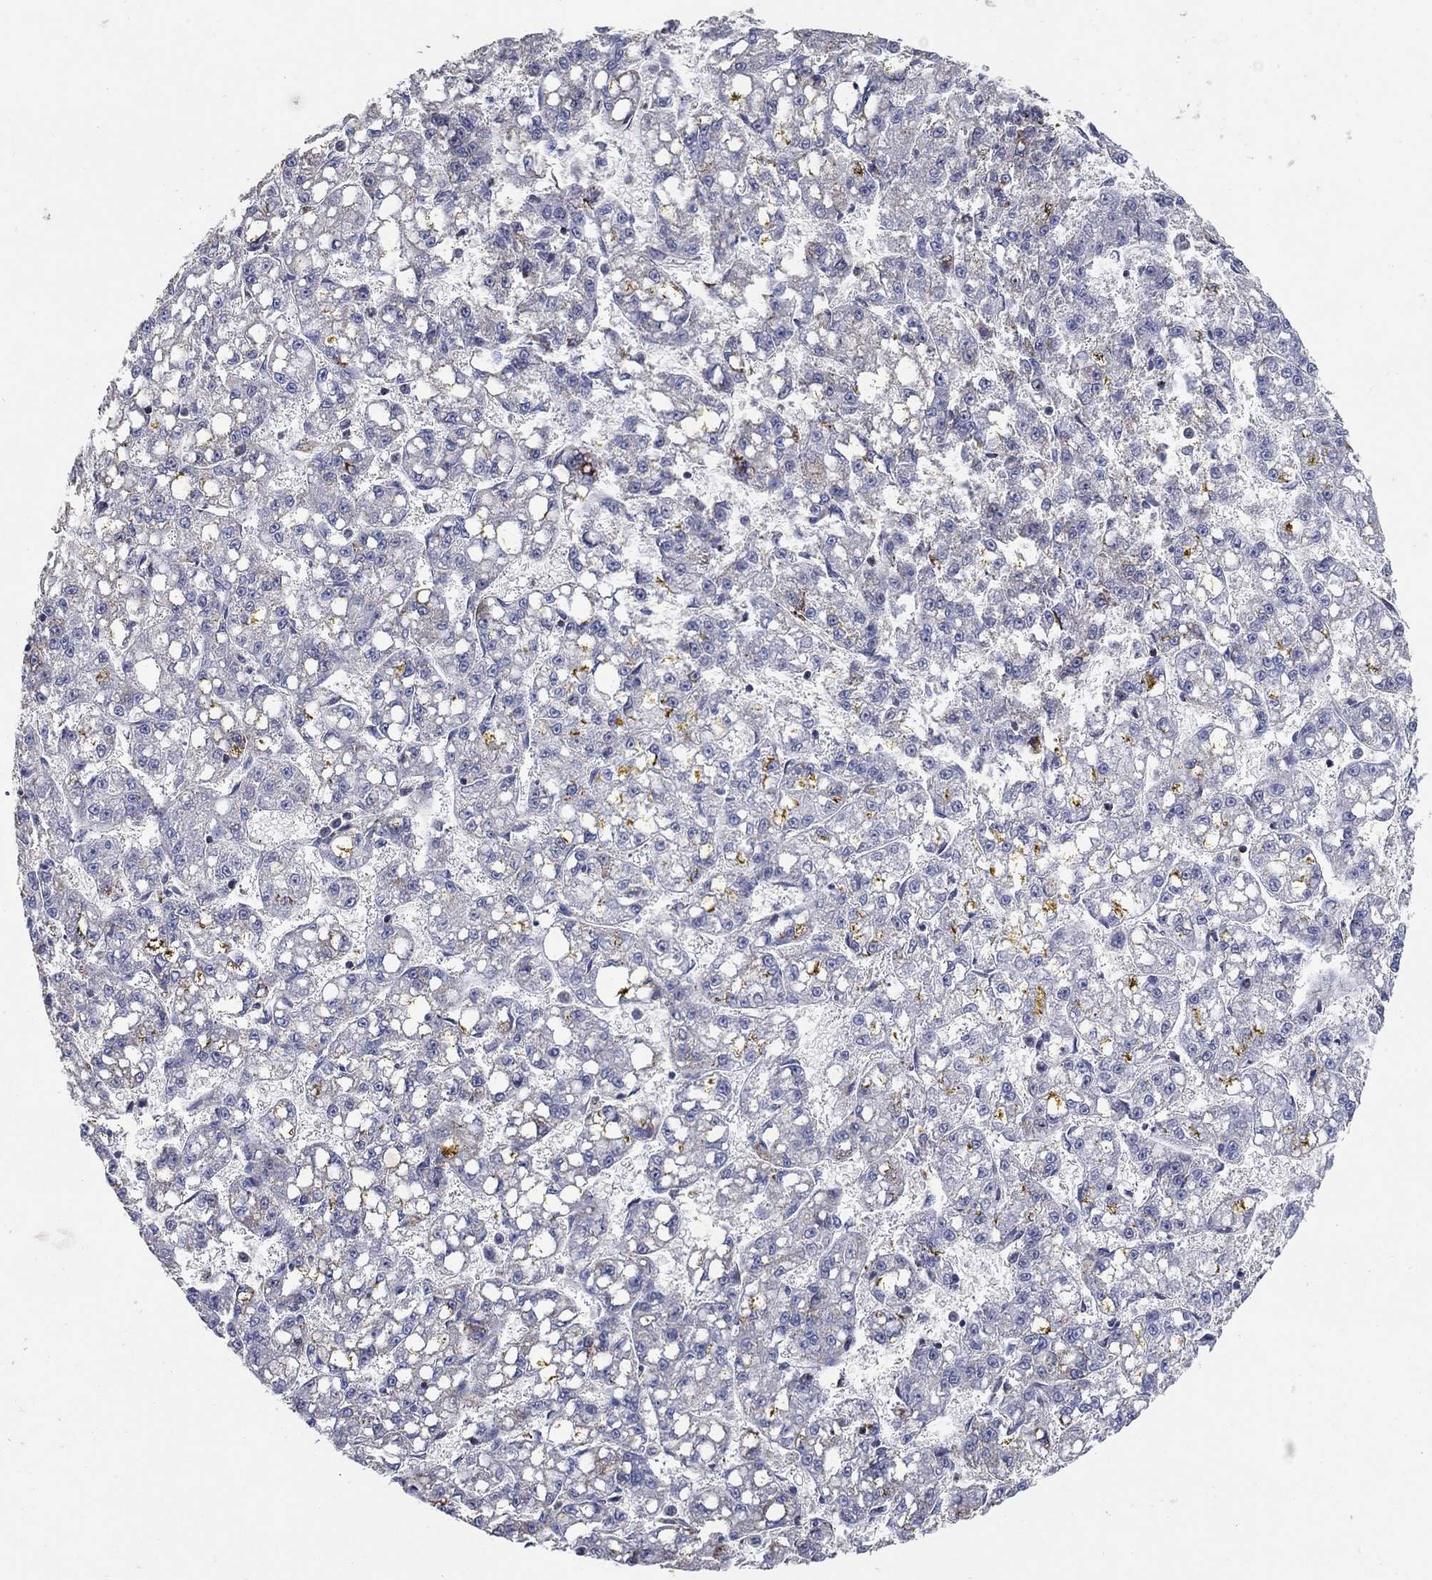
{"staining": {"intensity": "negative", "quantity": "none", "location": "none"}, "tissue": "liver cancer", "cell_type": "Tumor cells", "image_type": "cancer", "snomed": [{"axis": "morphology", "description": "Carcinoma, Hepatocellular, NOS"}, {"axis": "topography", "description": "Liver"}], "caption": "Human hepatocellular carcinoma (liver) stained for a protein using immunohistochemistry demonstrates no expression in tumor cells.", "gene": "HMX2", "patient": {"sex": "female", "age": 65}}